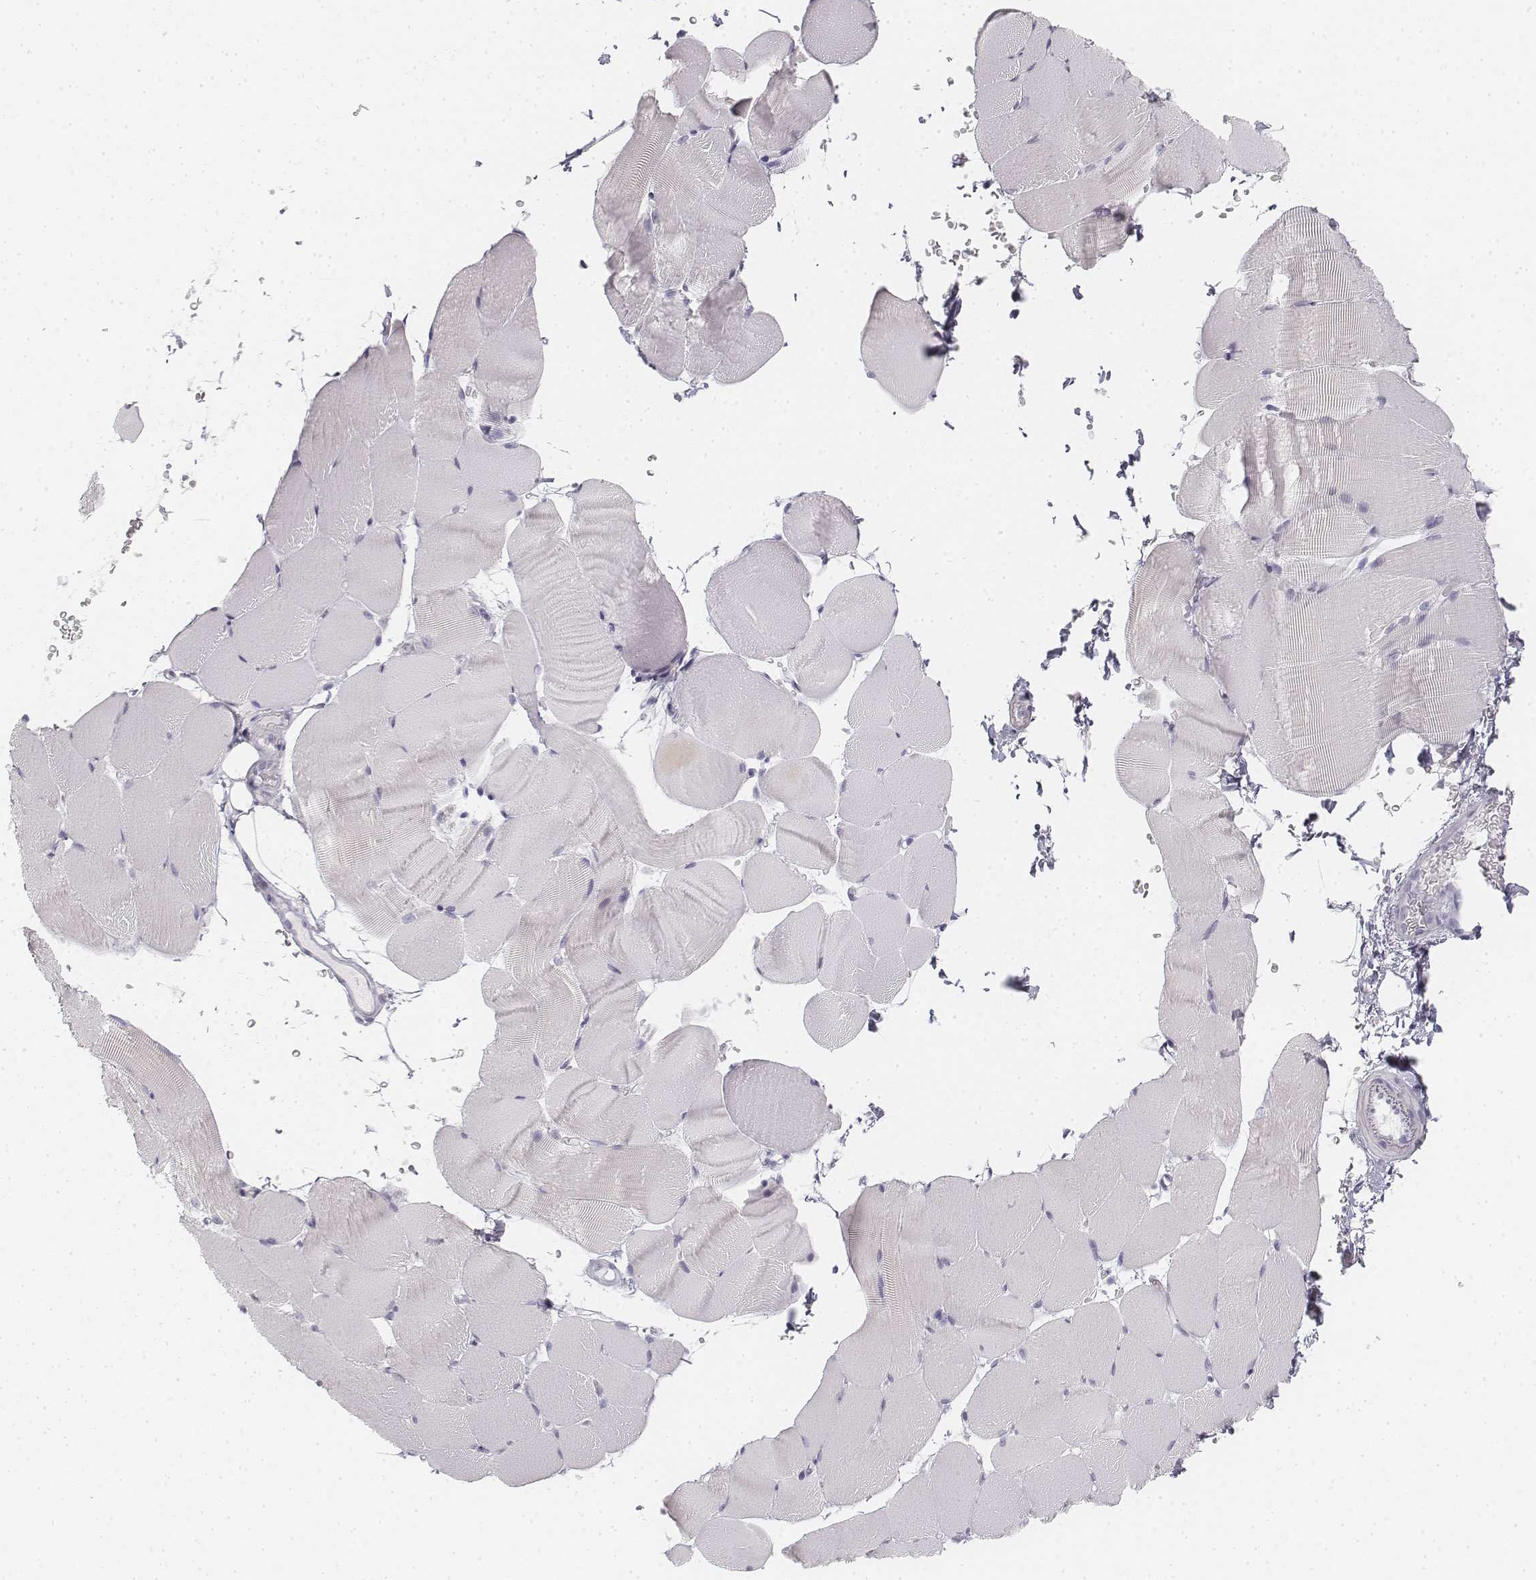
{"staining": {"intensity": "negative", "quantity": "none", "location": "none"}, "tissue": "skeletal muscle", "cell_type": "Myocytes", "image_type": "normal", "snomed": [{"axis": "morphology", "description": "Normal tissue, NOS"}, {"axis": "topography", "description": "Skeletal muscle"}], "caption": "Immunohistochemical staining of benign skeletal muscle shows no significant positivity in myocytes. (DAB (3,3'-diaminobenzidine) immunohistochemistry (IHC) with hematoxylin counter stain).", "gene": "KRT25", "patient": {"sex": "female", "age": 37}}